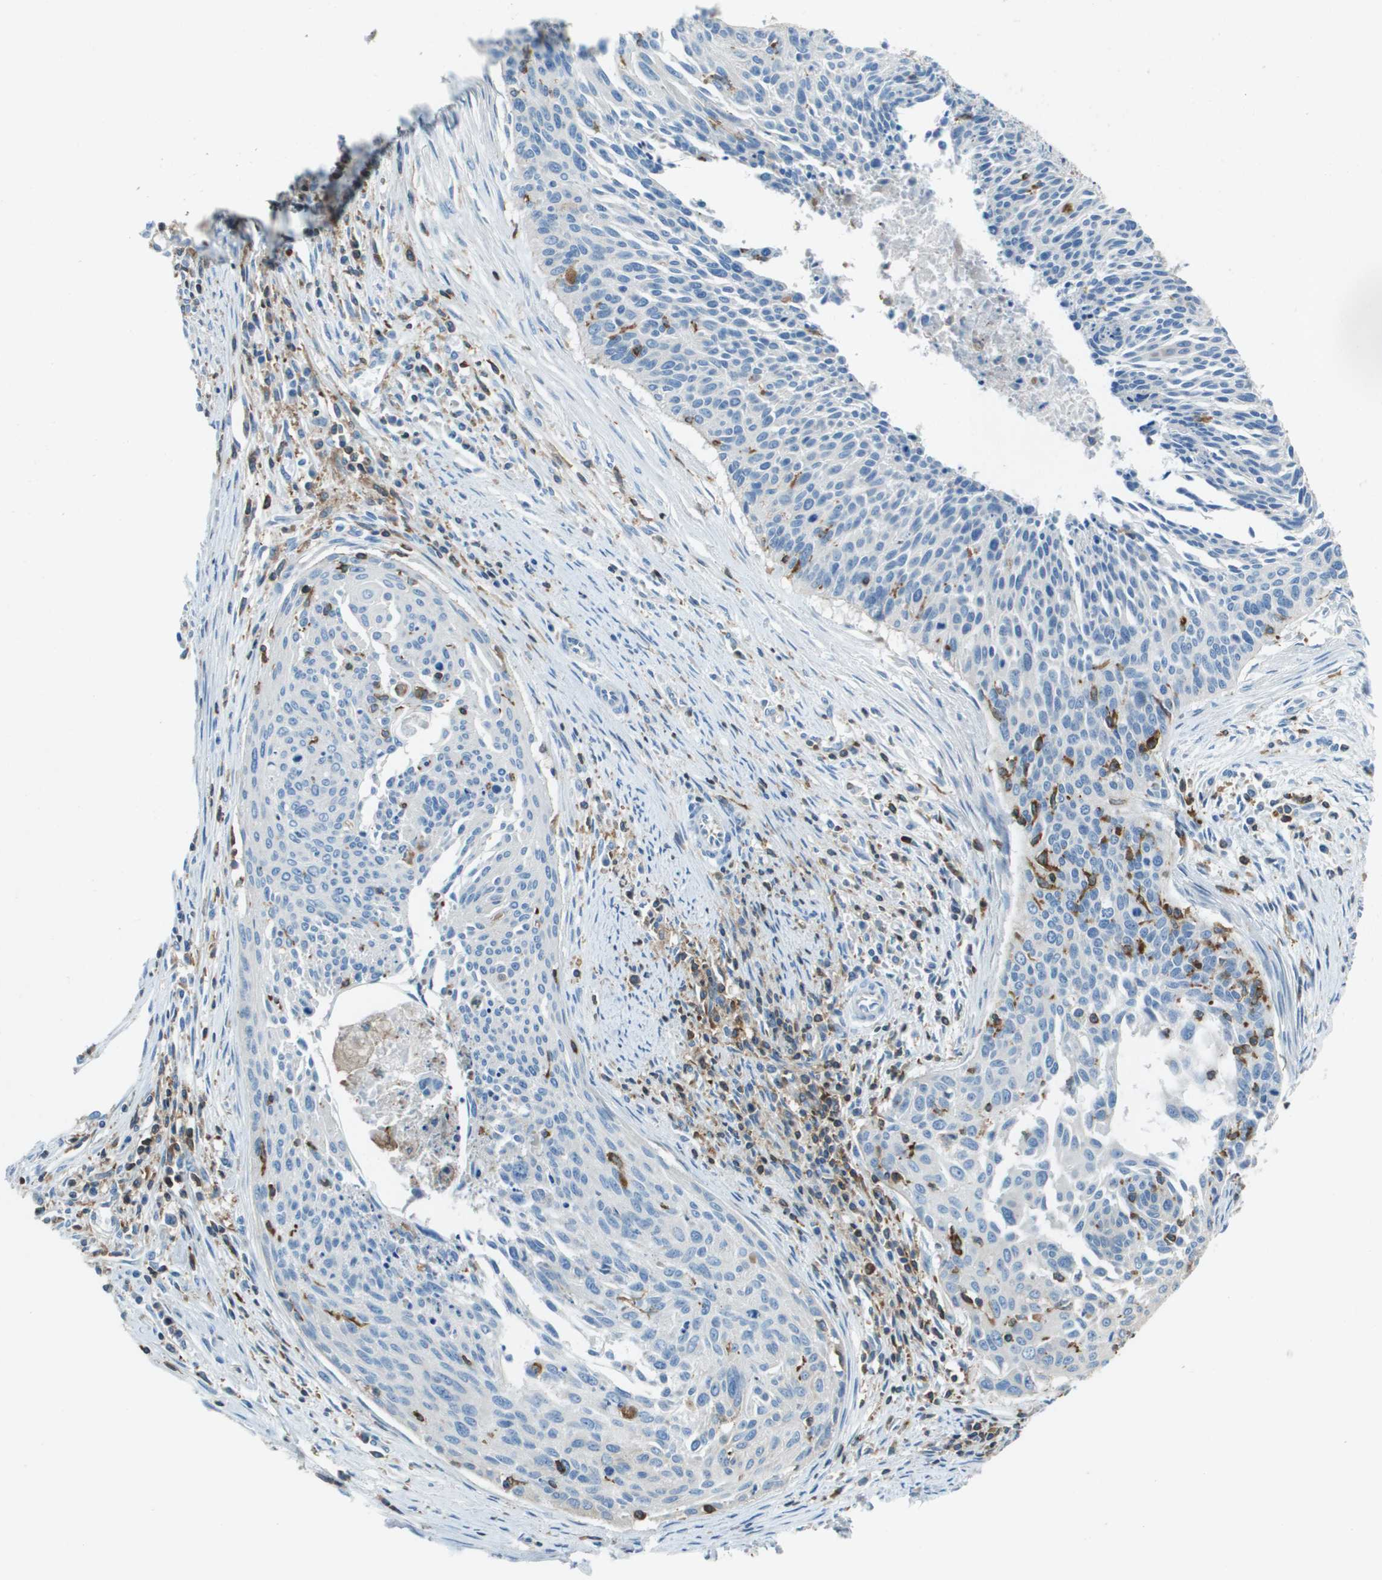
{"staining": {"intensity": "negative", "quantity": "none", "location": "none"}, "tissue": "cervical cancer", "cell_type": "Tumor cells", "image_type": "cancer", "snomed": [{"axis": "morphology", "description": "Squamous cell carcinoma, NOS"}, {"axis": "topography", "description": "Cervix"}], "caption": "DAB immunohistochemical staining of cervical cancer shows no significant expression in tumor cells.", "gene": "APBB1IP", "patient": {"sex": "female", "age": 55}}